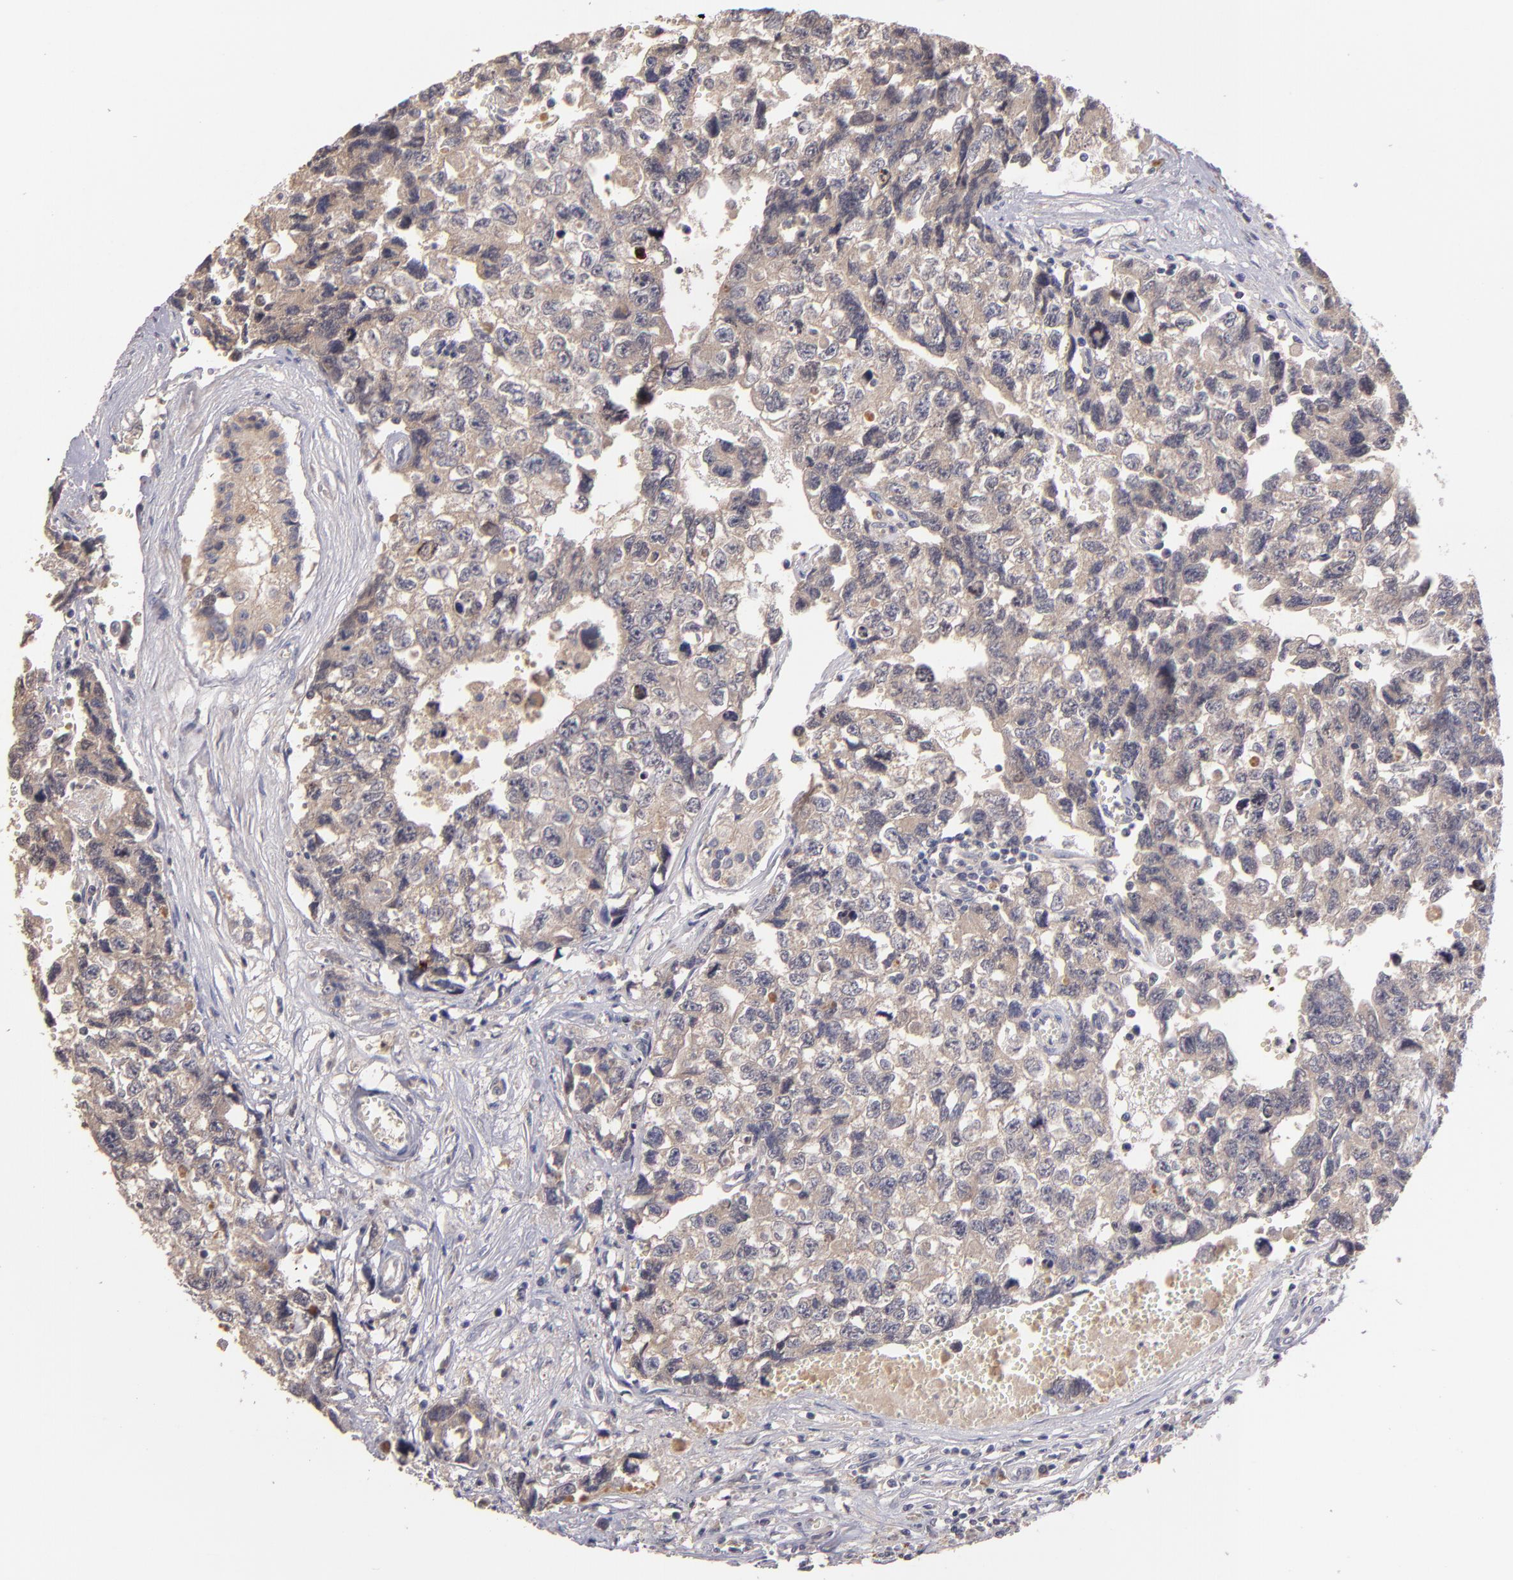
{"staining": {"intensity": "moderate", "quantity": "25%-75%", "location": "cytoplasmic/membranous"}, "tissue": "testis cancer", "cell_type": "Tumor cells", "image_type": "cancer", "snomed": [{"axis": "morphology", "description": "Carcinoma, Embryonal, NOS"}, {"axis": "topography", "description": "Testis"}], "caption": "Tumor cells show moderate cytoplasmic/membranous expression in about 25%-75% of cells in testis cancer (embryonal carcinoma). Nuclei are stained in blue.", "gene": "UPF3B", "patient": {"sex": "male", "age": 31}}